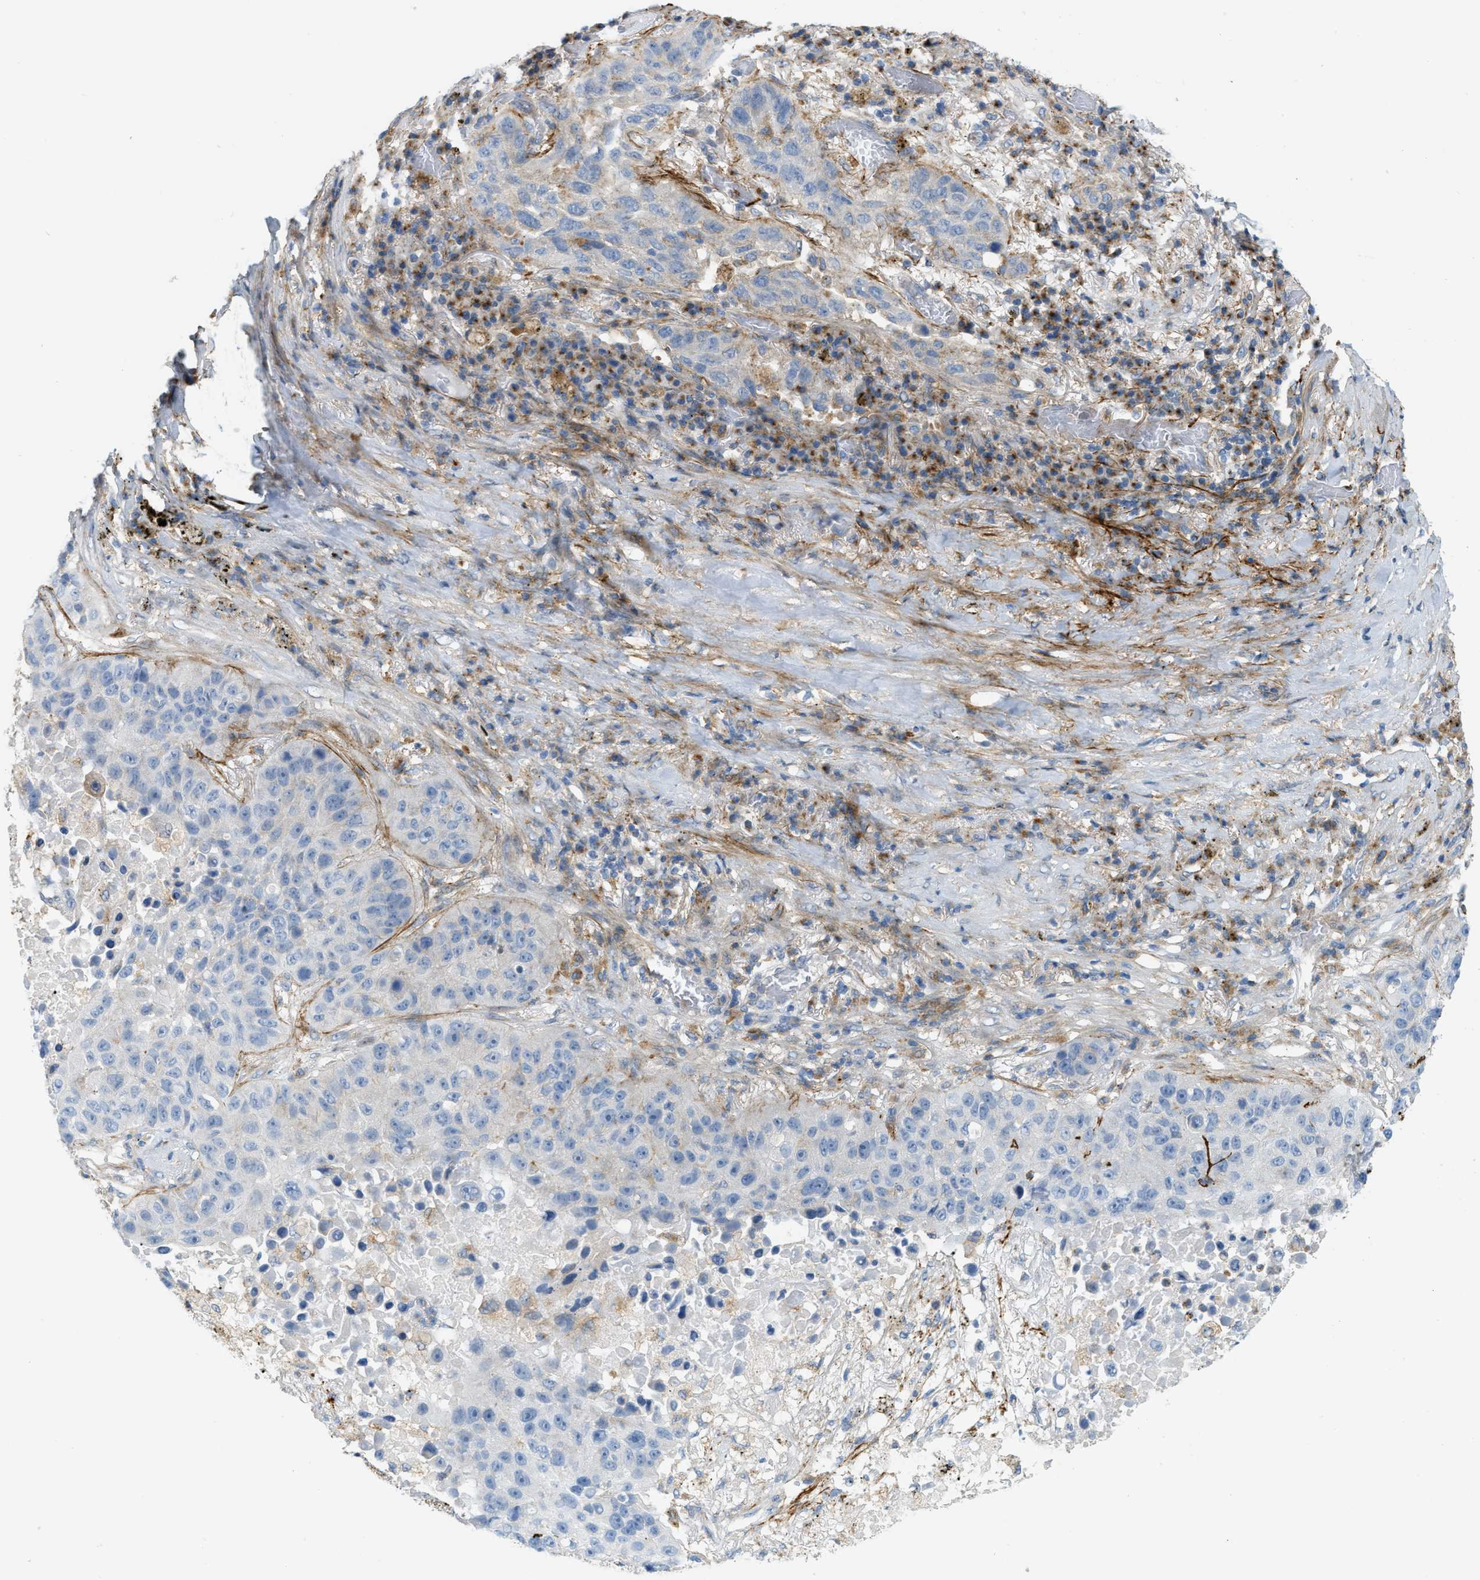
{"staining": {"intensity": "negative", "quantity": "none", "location": "none"}, "tissue": "lung cancer", "cell_type": "Tumor cells", "image_type": "cancer", "snomed": [{"axis": "morphology", "description": "Squamous cell carcinoma, NOS"}, {"axis": "topography", "description": "Lung"}], "caption": "Immunohistochemistry of human lung squamous cell carcinoma demonstrates no expression in tumor cells. Brightfield microscopy of immunohistochemistry stained with DAB (brown) and hematoxylin (blue), captured at high magnification.", "gene": "LMBRD1", "patient": {"sex": "male", "age": 57}}